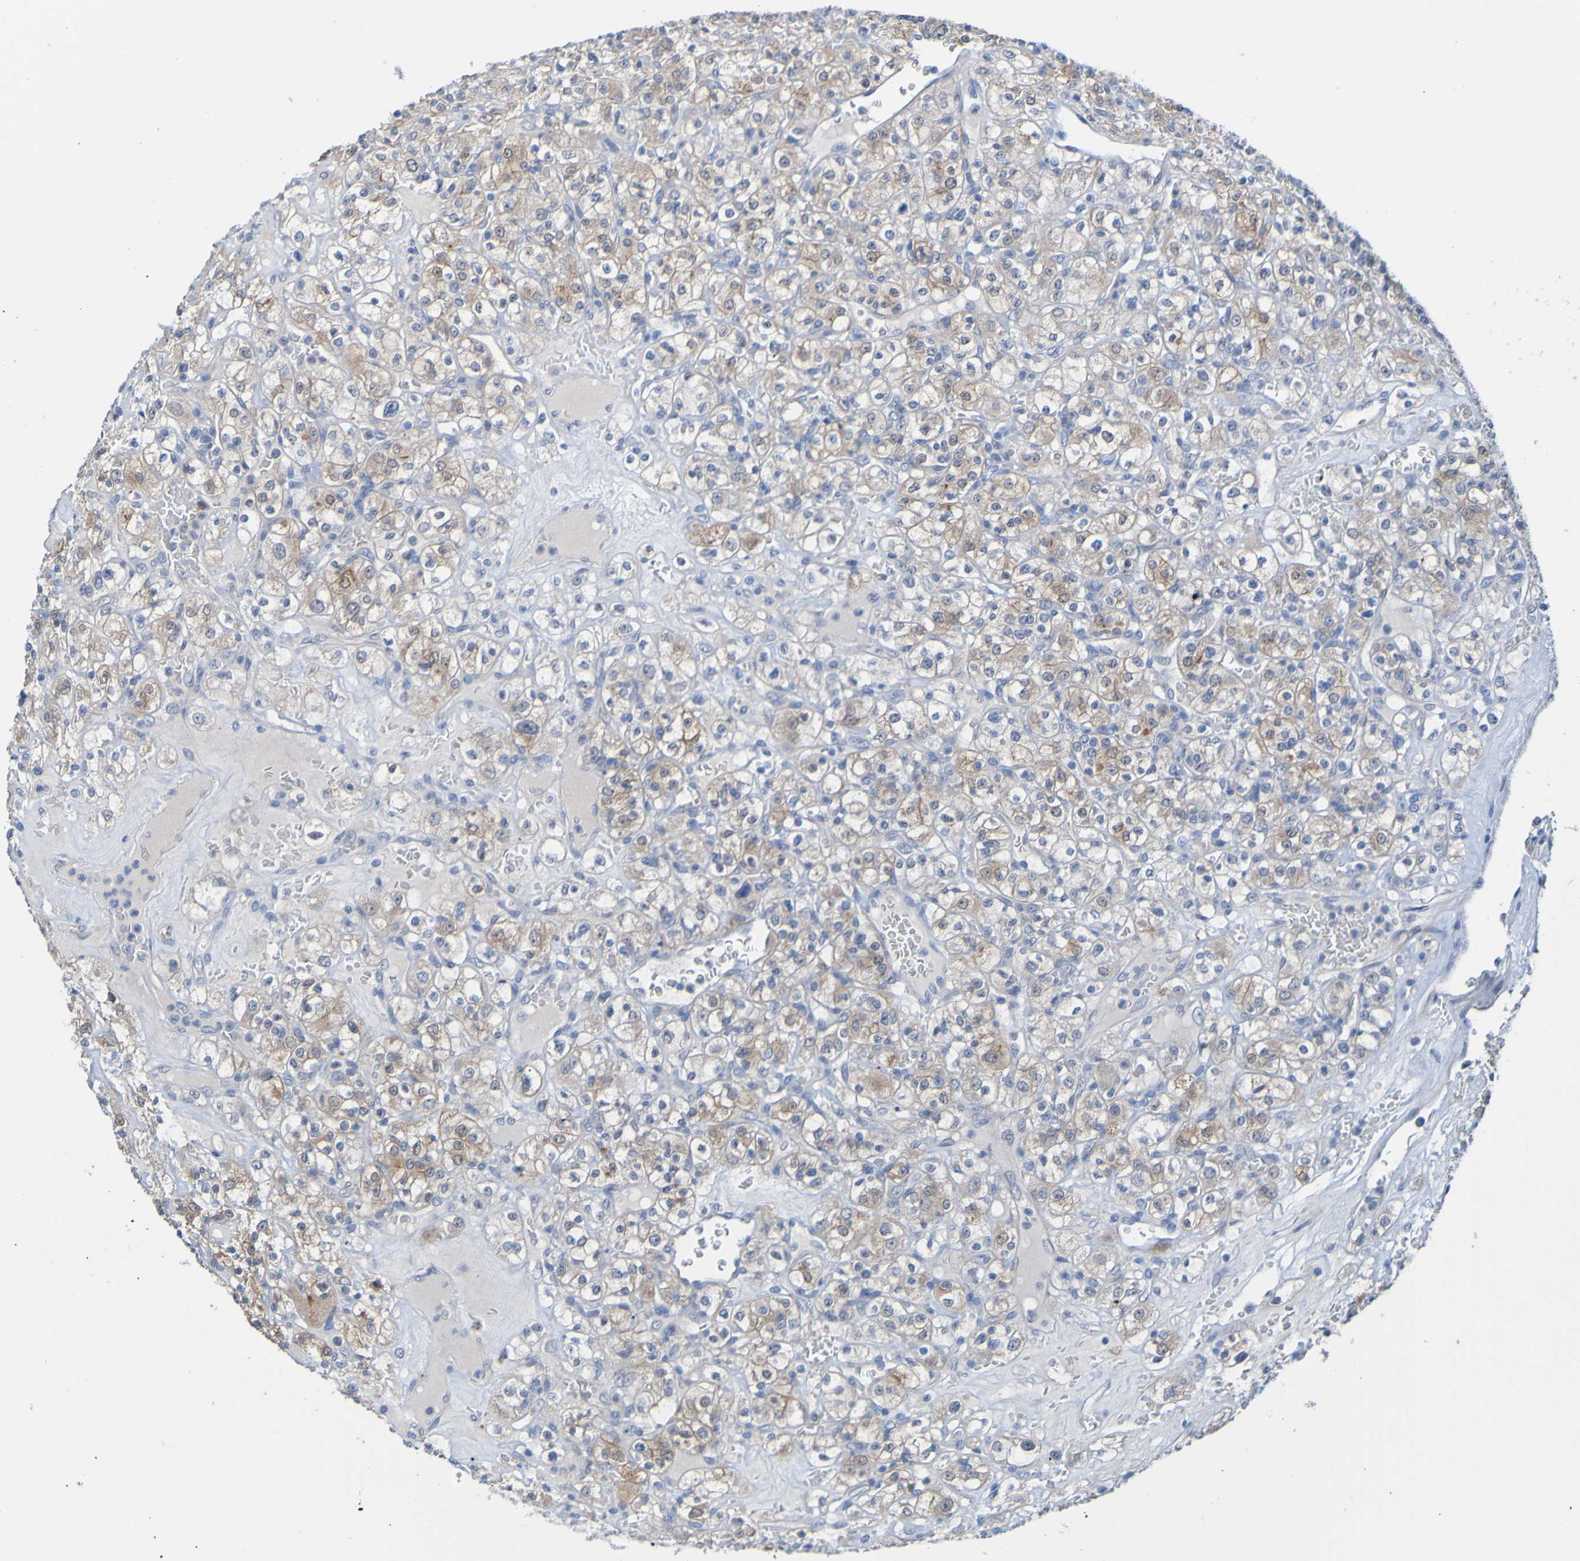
{"staining": {"intensity": "moderate", "quantity": "25%-75%", "location": "cytoplasmic/membranous"}, "tissue": "renal cancer", "cell_type": "Tumor cells", "image_type": "cancer", "snomed": [{"axis": "morphology", "description": "Normal tissue, NOS"}, {"axis": "morphology", "description": "Adenocarcinoma, NOS"}, {"axis": "topography", "description": "Kidney"}], "caption": "Tumor cells reveal medium levels of moderate cytoplasmic/membranous positivity in about 25%-75% of cells in renal adenocarcinoma. (DAB IHC, brown staining for protein, blue staining for nuclei).", "gene": "ACMSD", "patient": {"sex": "female", "age": 72}}